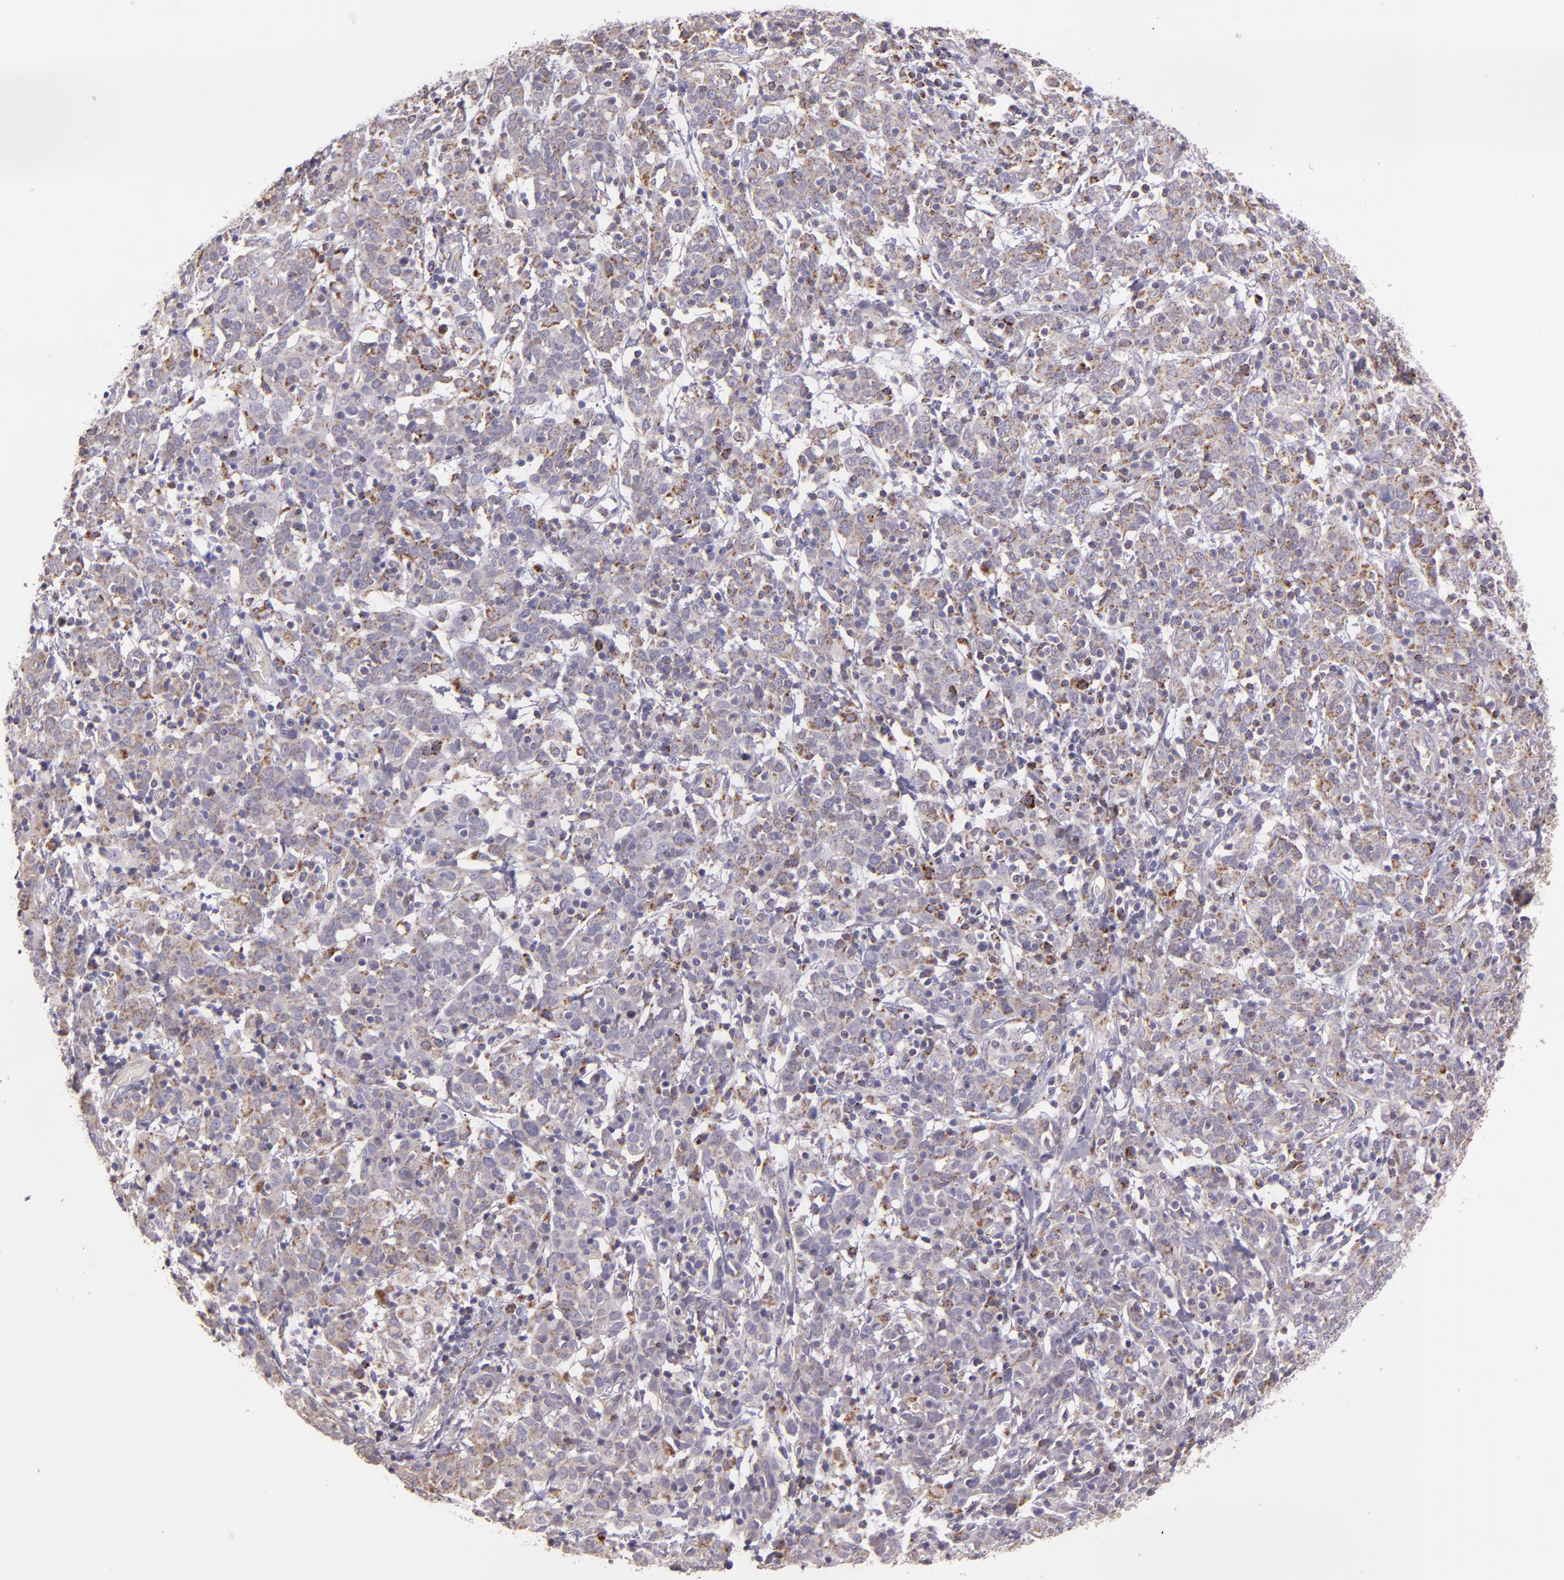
{"staining": {"intensity": "weak", "quantity": ">75%", "location": "cytoplasmic/membranous"}, "tissue": "cervical cancer", "cell_type": "Tumor cells", "image_type": "cancer", "snomed": [{"axis": "morphology", "description": "Normal tissue, NOS"}, {"axis": "morphology", "description": "Squamous cell carcinoma, NOS"}, {"axis": "topography", "description": "Cervix"}], "caption": "The immunohistochemical stain labels weak cytoplasmic/membranous positivity in tumor cells of cervical cancer tissue.", "gene": "HSPD1", "patient": {"sex": "female", "age": 67}}